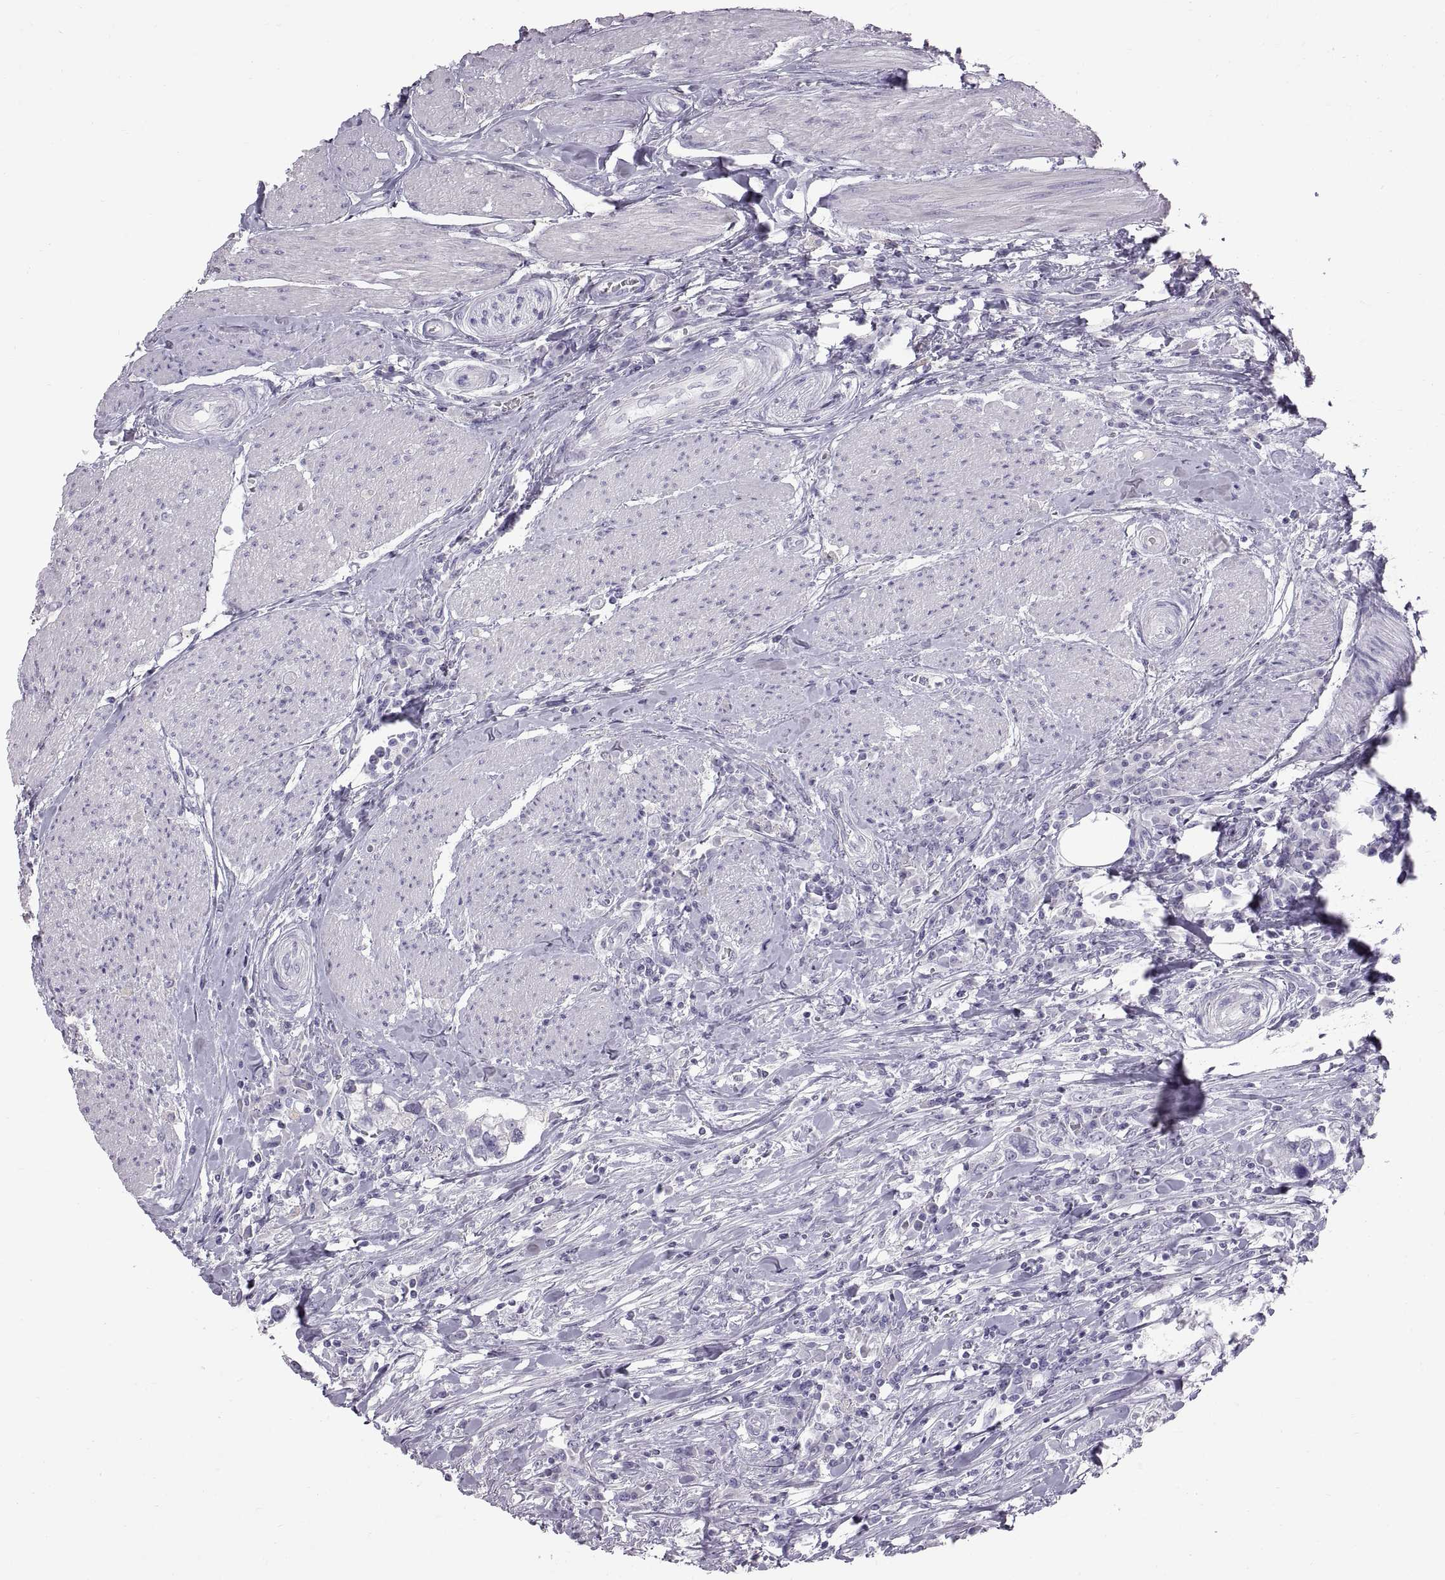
{"staining": {"intensity": "negative", "quantity": "none", "location": "none"}, "tissue": "urothelial cancer", "cell_type": "Tumor cells", "image_type": "cancer", "snomed": [{"axis": "morphology", "description": "Urothelial carcinoma, NOS"}, {"axis": "morphology", "description": "Urothelial carcinoma, High grade"}, {"axis": "topography", "description": "Urinary bladder"}], "caption": "The micrograph exhibits no staining of tumor cells in transitional cell carcinoma. (DAB (3,3'-diaminobenzidine) immunohistochemistry (IHC) with hematoxylin counter stain).", "gene": "WFDC8", "patient": {"sex": "male", "age": 63}}